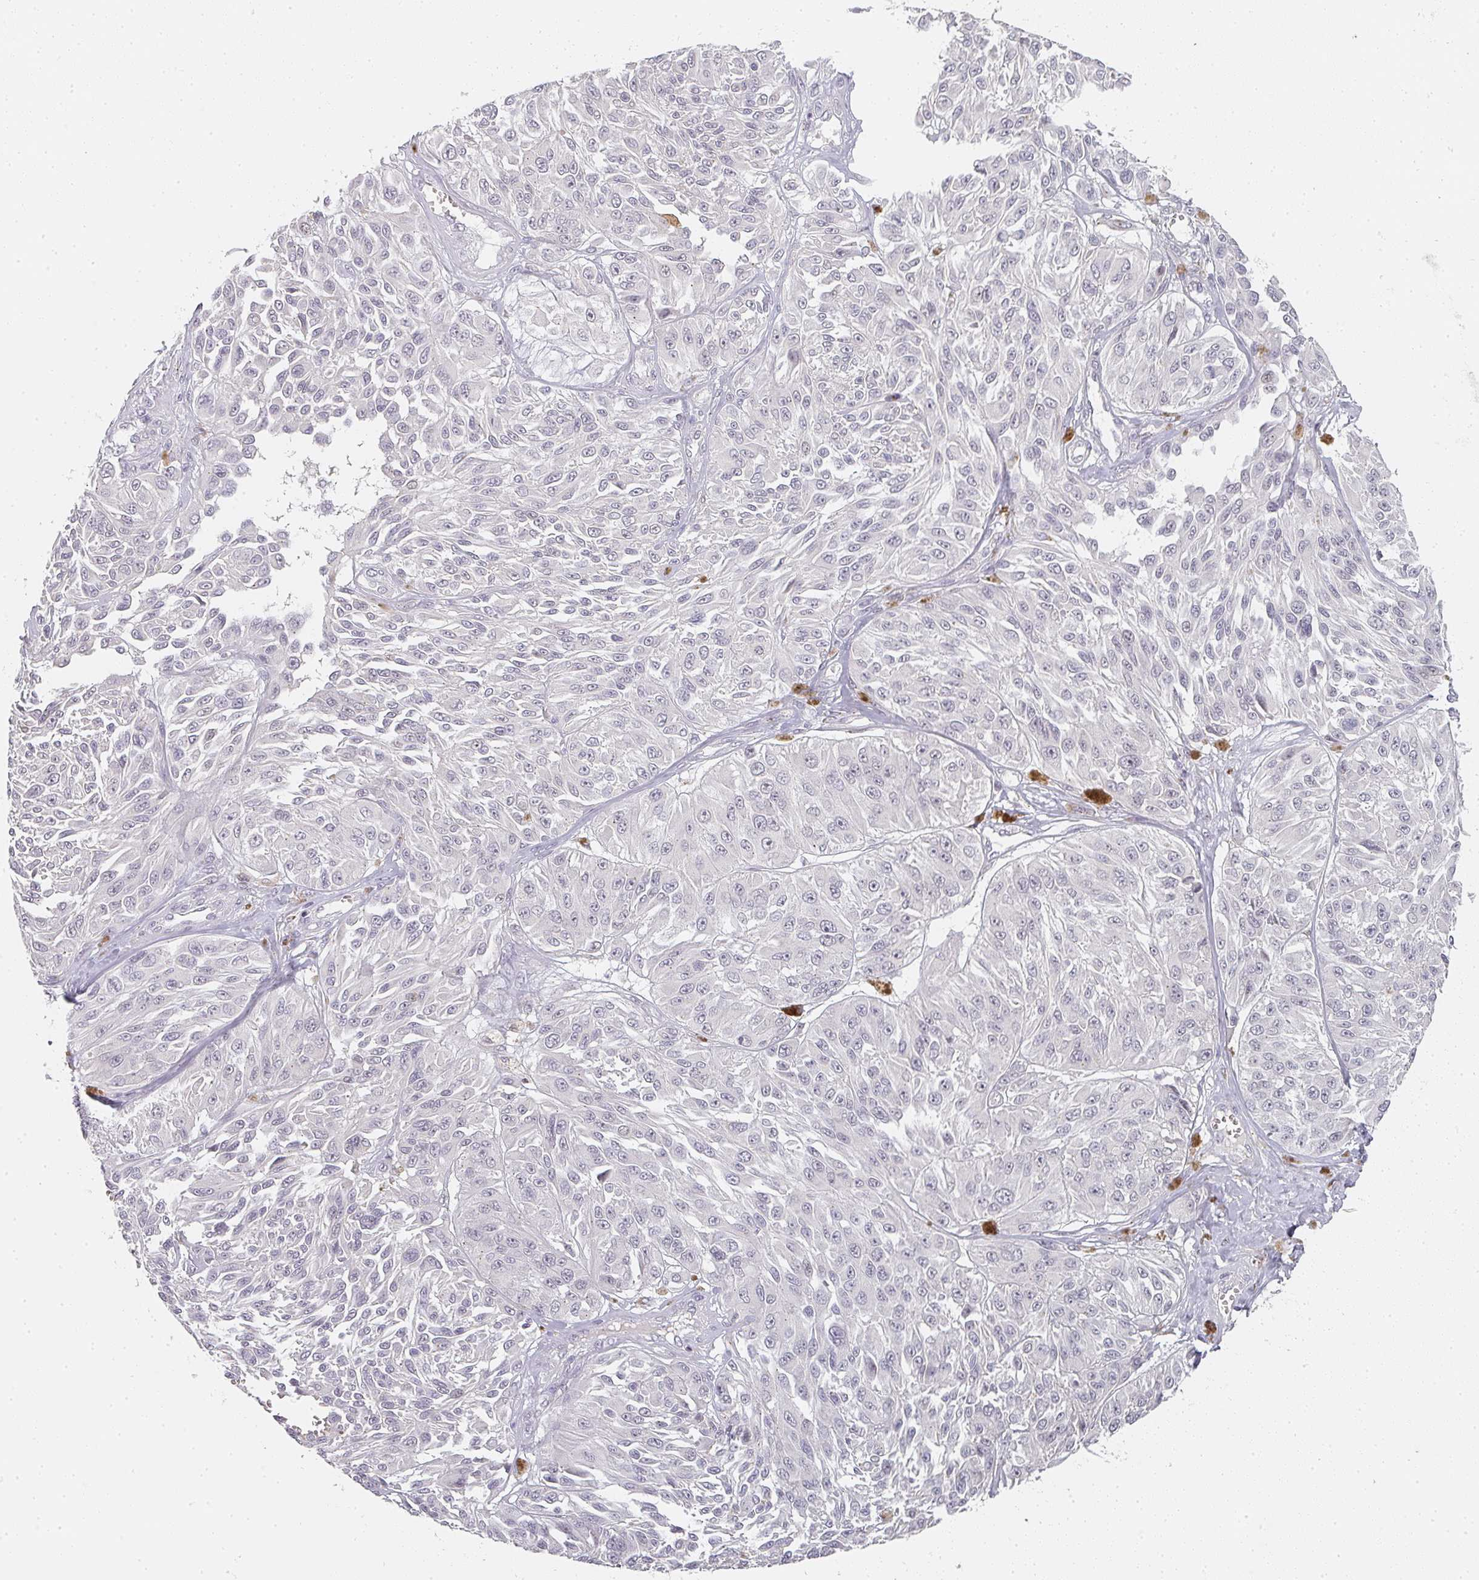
{"staining": {"intensity": "negative", "quantity": "none", "location": "none"}, "tissue": "melanoma", "cell_type": "Tumor cells", "image_type": "cancer", "snomed": [{"axis": "morphology", "description": "Malignant melanoma, NOS"}, {"axis": "topography", "description": "Skin"}], "caption": "Malignant melanoma was stained to show a protein in brown. There is no significant positivity in tumor cells. (DAB immunohistochemistry (IHC) with hematoxylin counter stain).", "gene": "SHISA2", "patient": {"sex": "male", "age": 94}}